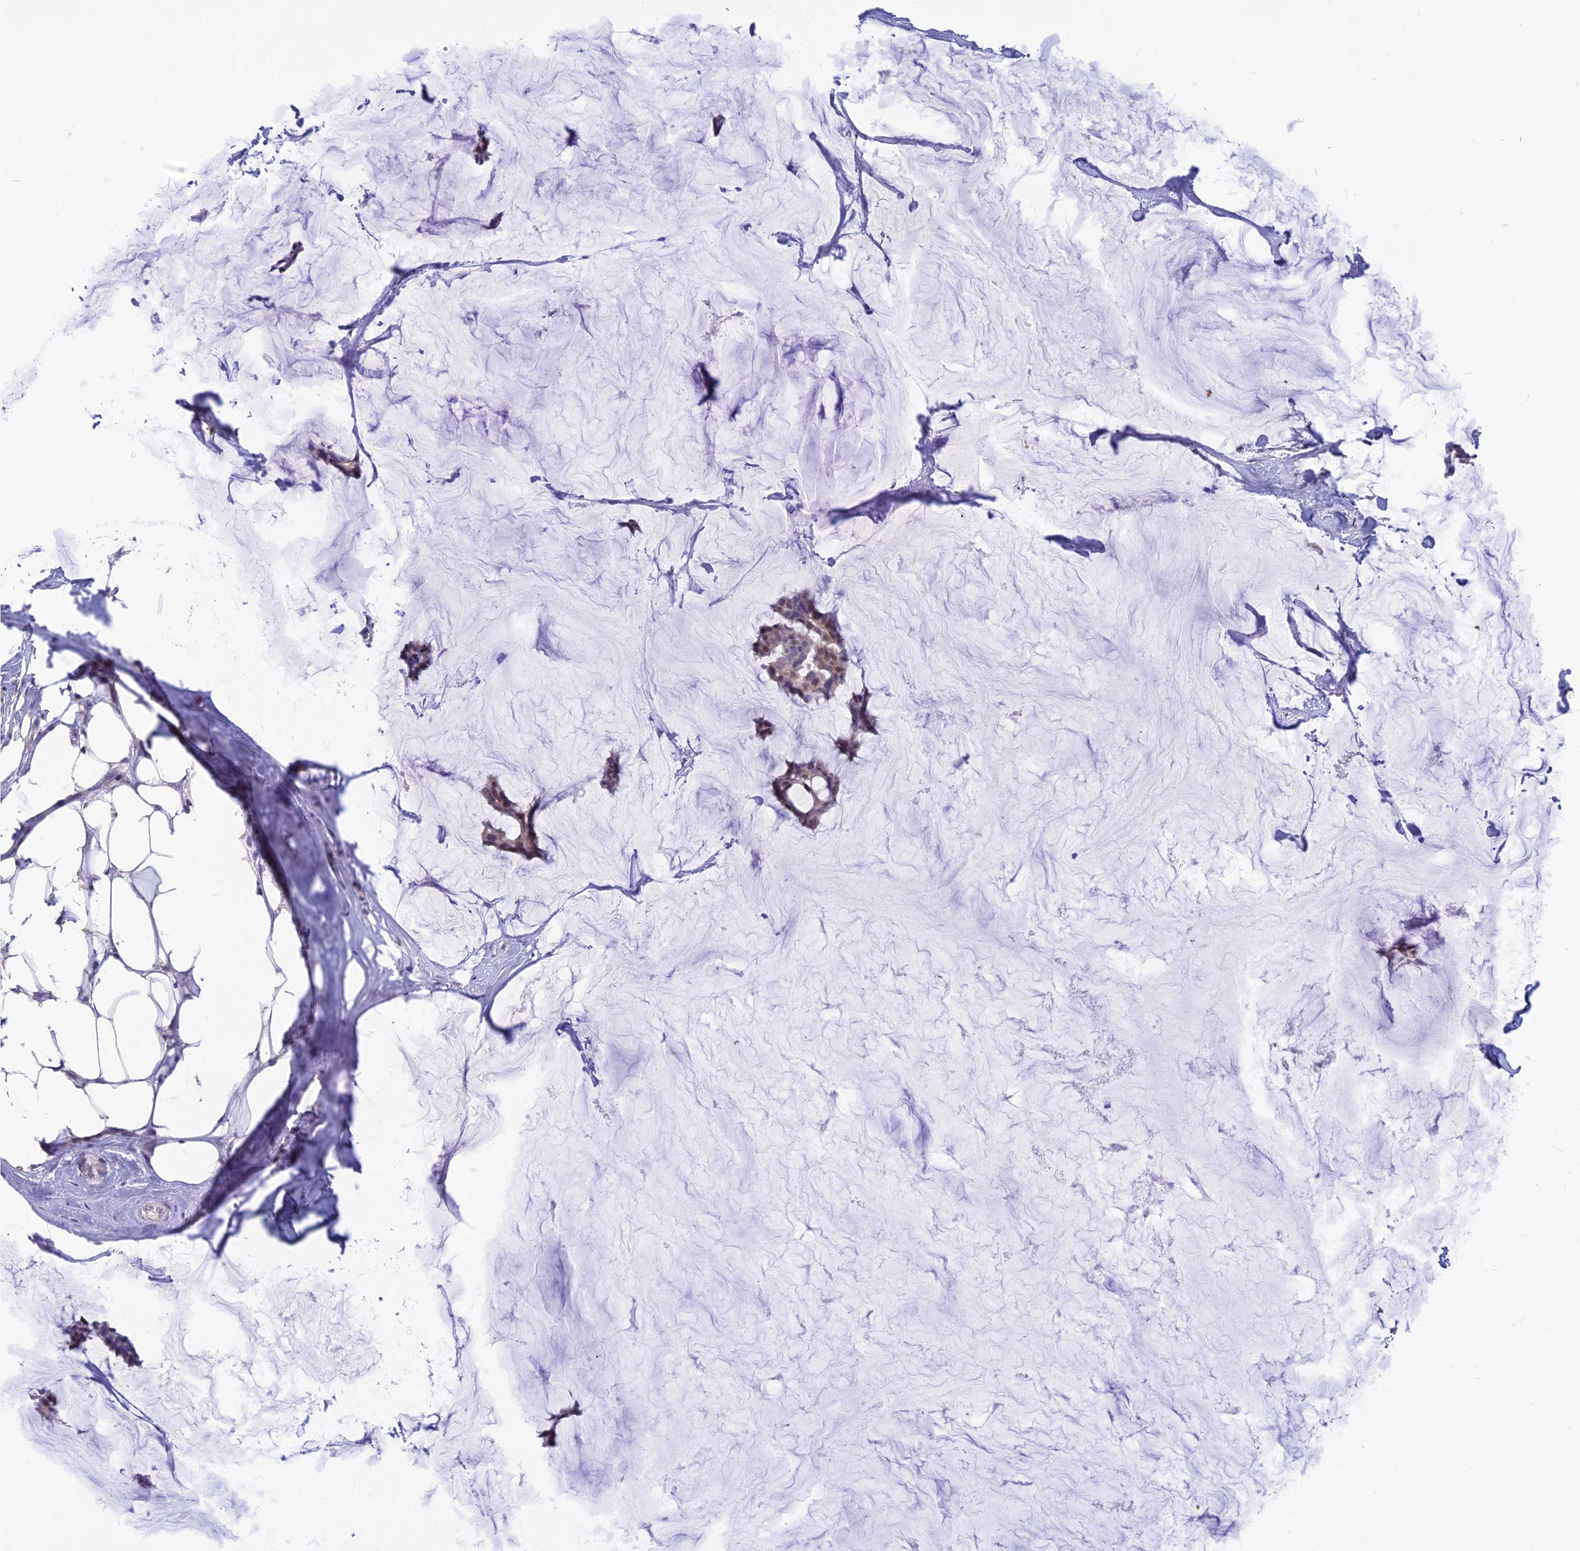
{"staining": {"intensity": "negative", "quantity": "none", "location": "none"}, "tissue": "breast cancer", "cell_type": "Tumor cells", "image_type": "cancer", "snomed": [{"axis": "morphology", "description": "Duct carcinoma"}, {"axis": "topography", "description": "Breast"}], "caption": "An IHC histopathology image of breast infiltrating ductal carcinoma is shown. There is no staining in tumor cells of breast infiltrating ductal carcinoma.", "gene": "TMEM134", "patient": {"sex": "female", "age": 93}}